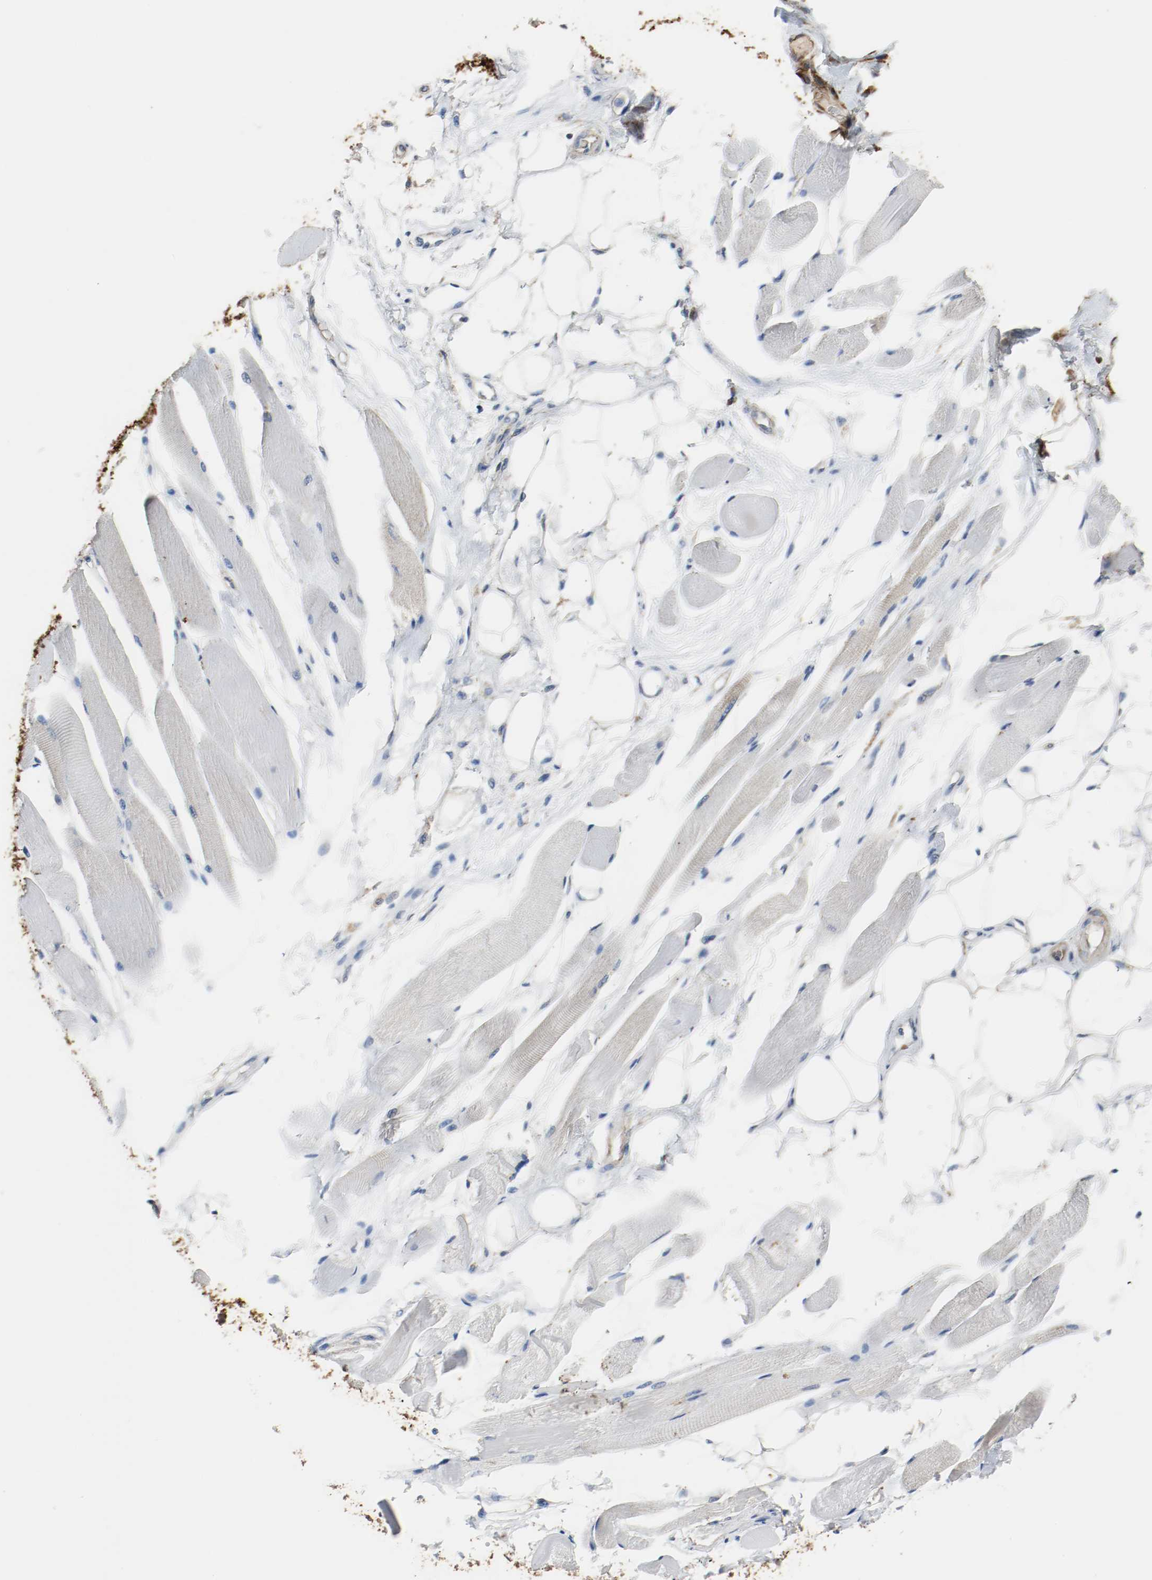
{"staining": {"intensity": "weak", "quantity": ">75%", "location": "cytoplasmic/membranous"}, "tissue": "skeletal muscle", "cell_type": "Myocytes", "image_type": "normal", "snomed": [{"axis": "morphology", "description": "Normal tissue, NOS"}, {"axis": "topography", "description": "Skeletal muscle"}, {"axis": "topography", "description": "Peripheral nerve tissue"}], "caption": "Protein positivity by immunohistochemistry shows weak cytoplasmic/membranous positivity in approximately >75% of myocytes in unremarkable skeletal muscle.", "gene": "TUBA3D", "patient": {"sex": "female", "age": 84}}